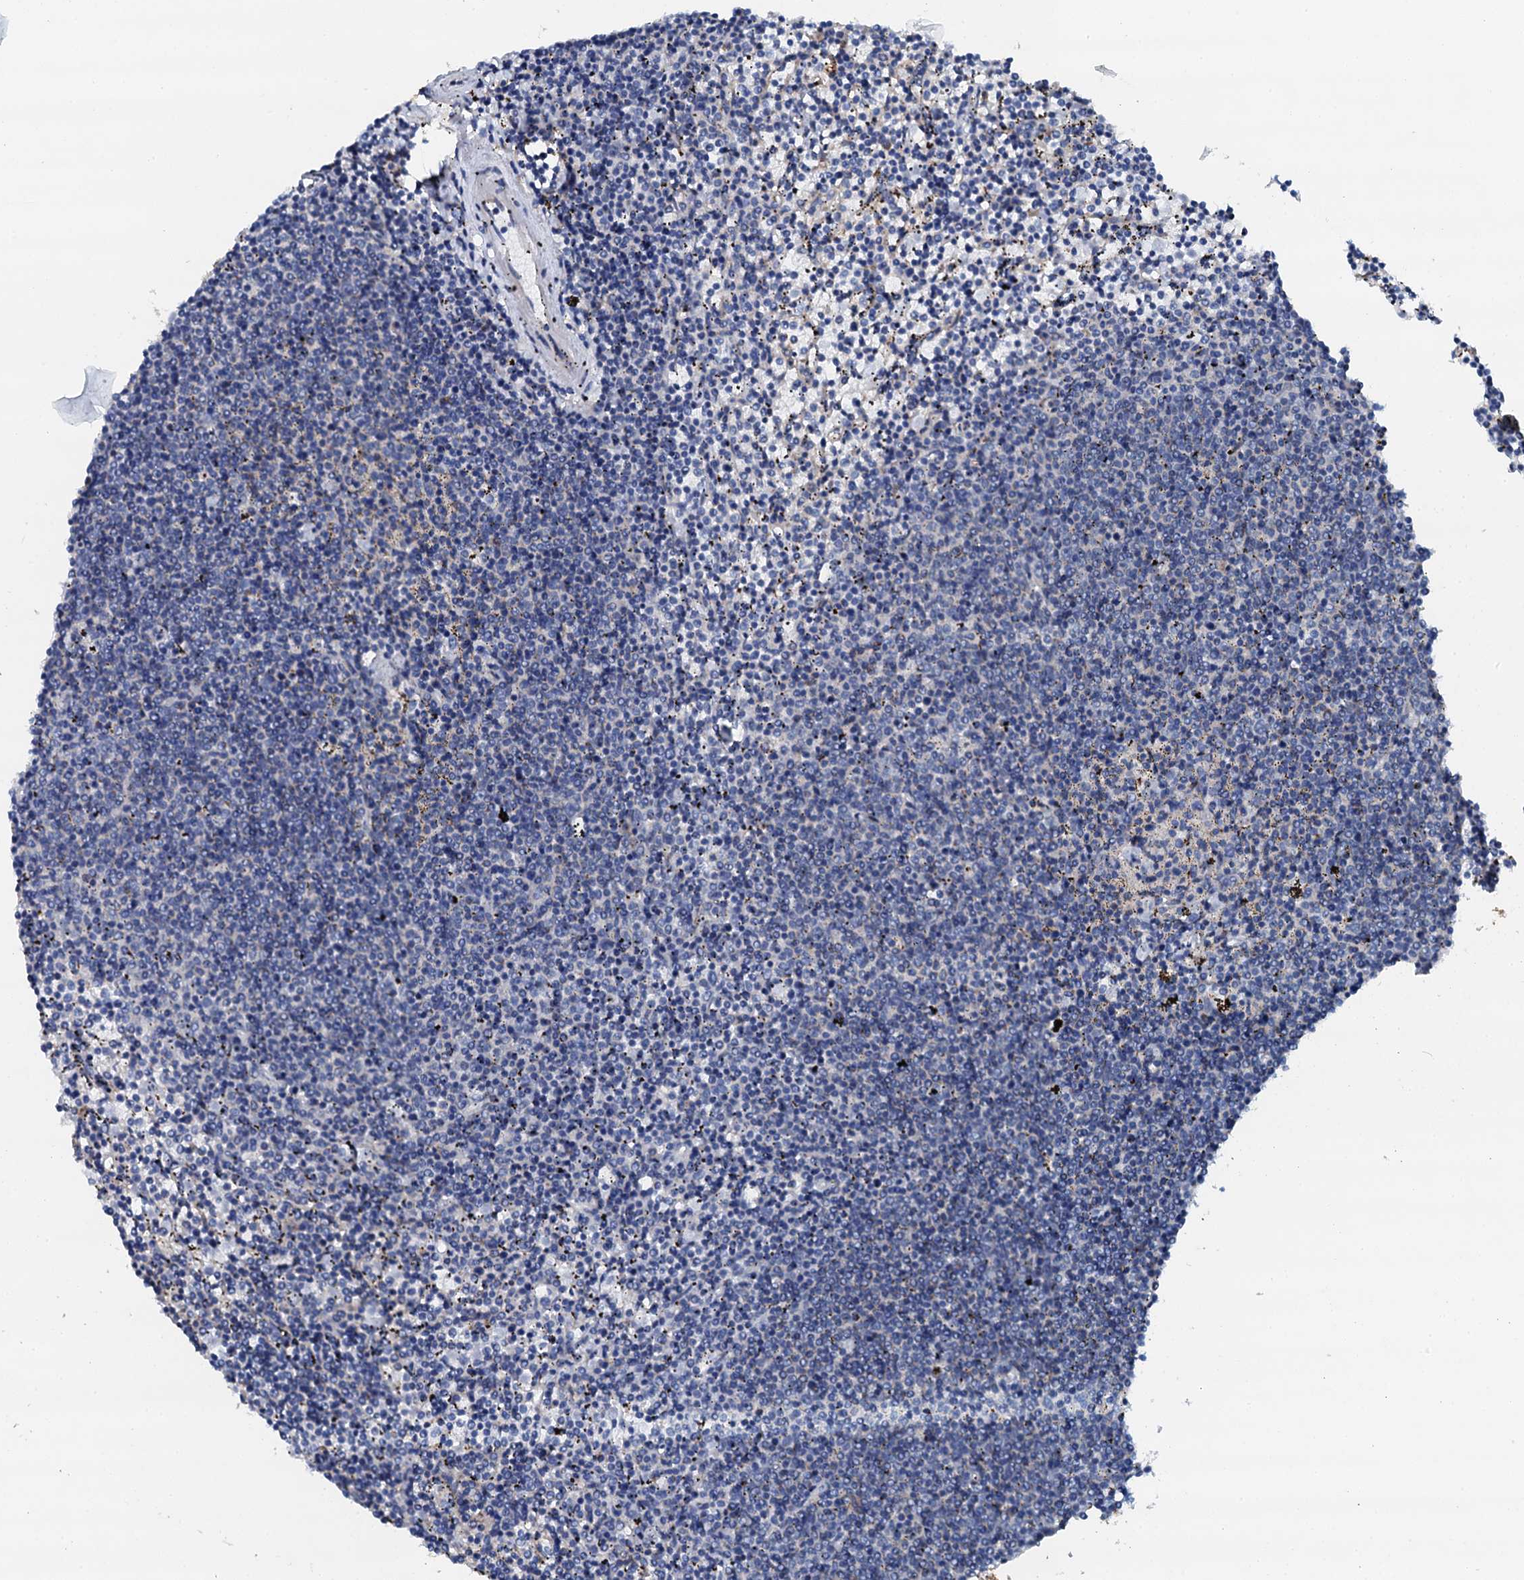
{"staining": {"intensity": "negative", "quantity": "none", "location": "none"}, "tissue": "lymphoma", "cell_type": "Tumor cells", "image_type": "cancer", "snomed": [{"axis": "morphology", "description": "Malignant lymphoma, non-Hodgkin's type, Low grade"}, {"axis": "topography", "description": "Spleen"}], "caption": "Tumor cells show no significant expression in lymphoma. The staining was performed using DAB to visualize the protein expression in brown, while the nuclei were stained in blue with hematoxylin (Magnification: 20x).", "gene": "GFOD2", "patient": {"sex": "female", "age": 50}}